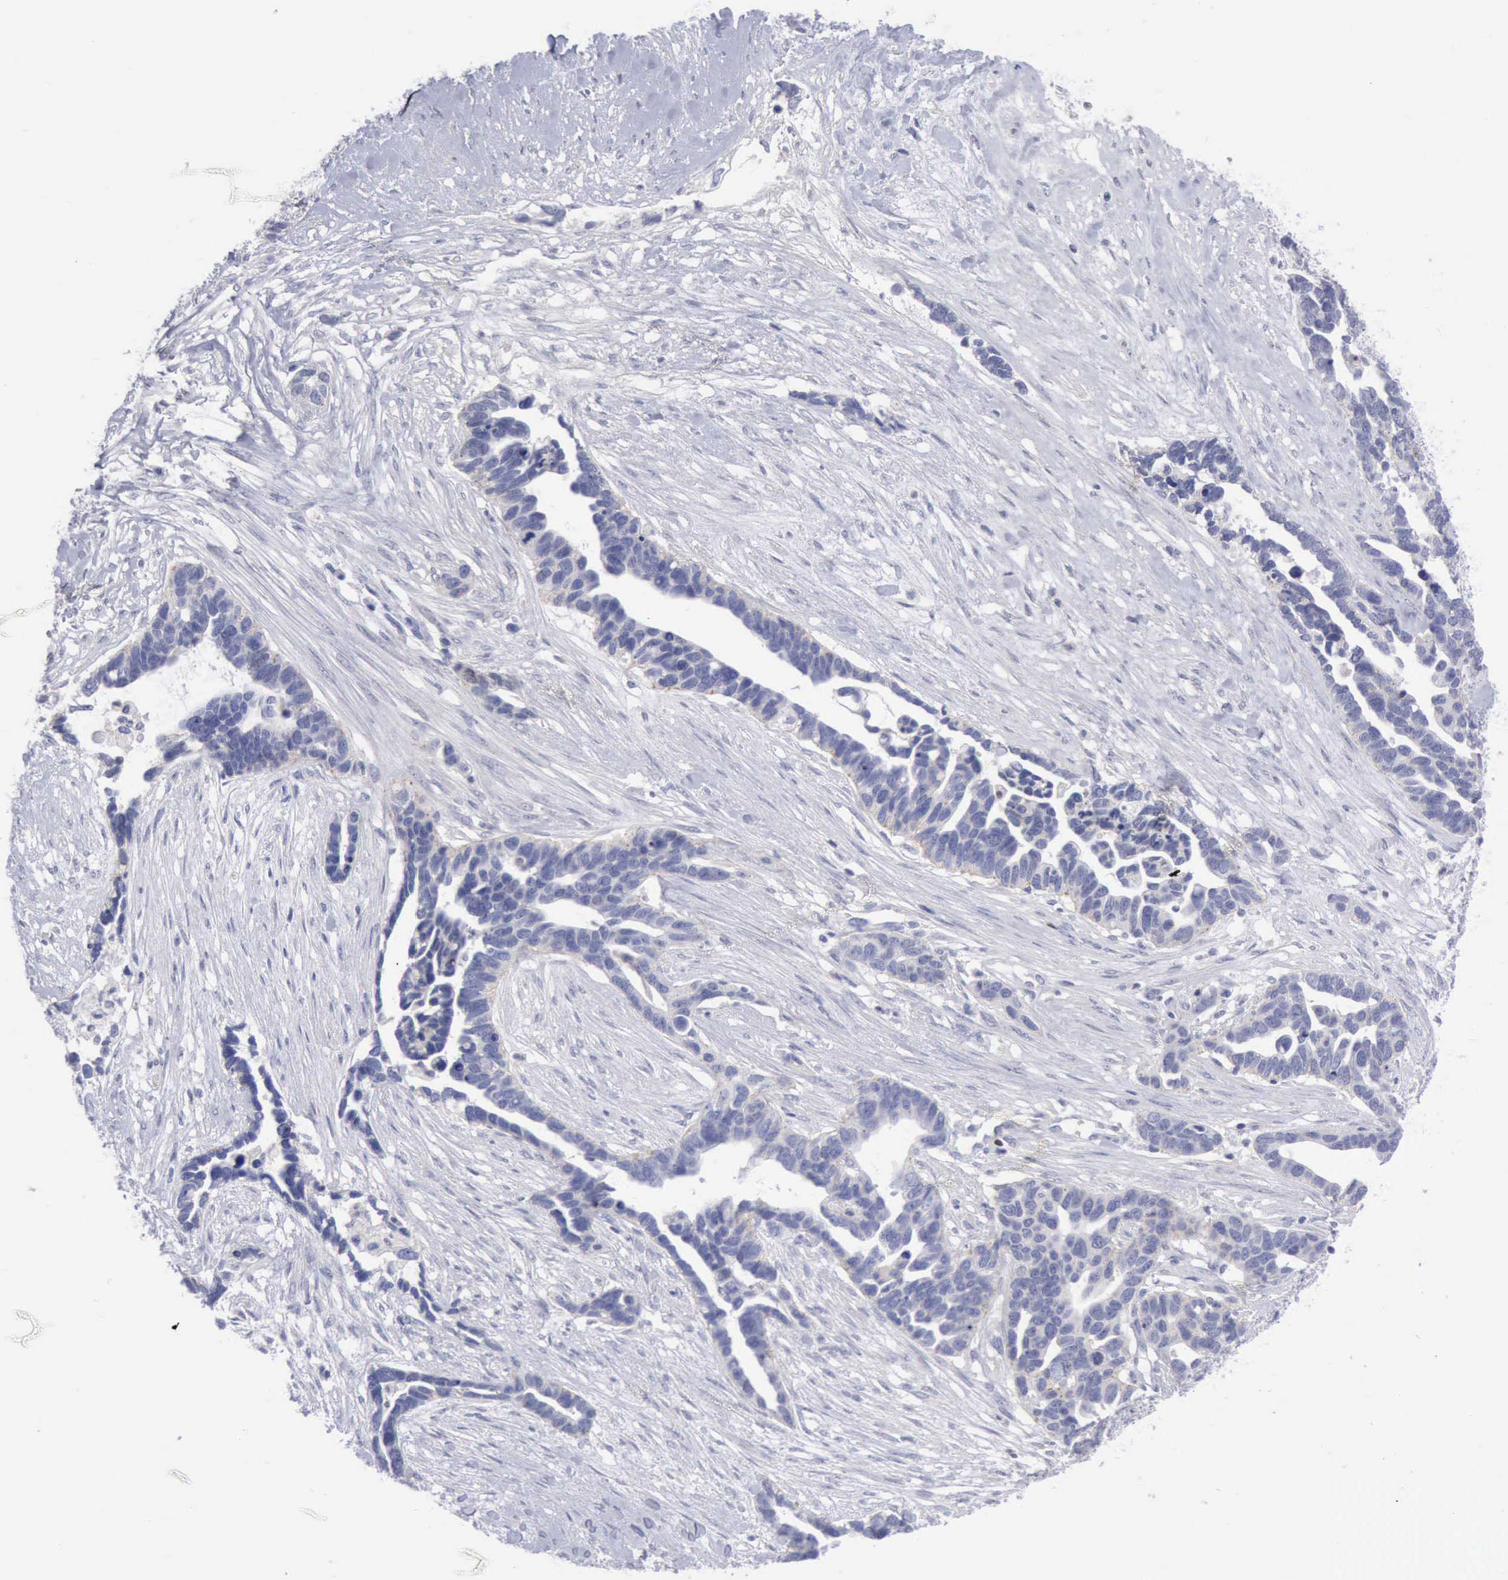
{"staining": {"intensity": "negative", "quantity": "none", "location": "none"}, "tissue": "ovarian cancer", "cell_type": "Tumor cells", "image_type": "cancer", "snomed": [{"axis": "morphology", "description": "Cystadenocarcinoma, serous, NOS"}, {"axis": "topography", "description": "Ovary"}], "caption": "This is a image of IHC staining of serous cystadenocarcinoma (ovarian), which shows no expression in tumor cells. (Brightfield microscopy of DAB (3,3'-diaminobenzidine) immunohistochemistry (IHC) at high magnification).", "gene": "SATB2", "patient": {"sex": "female", "age": 54}}